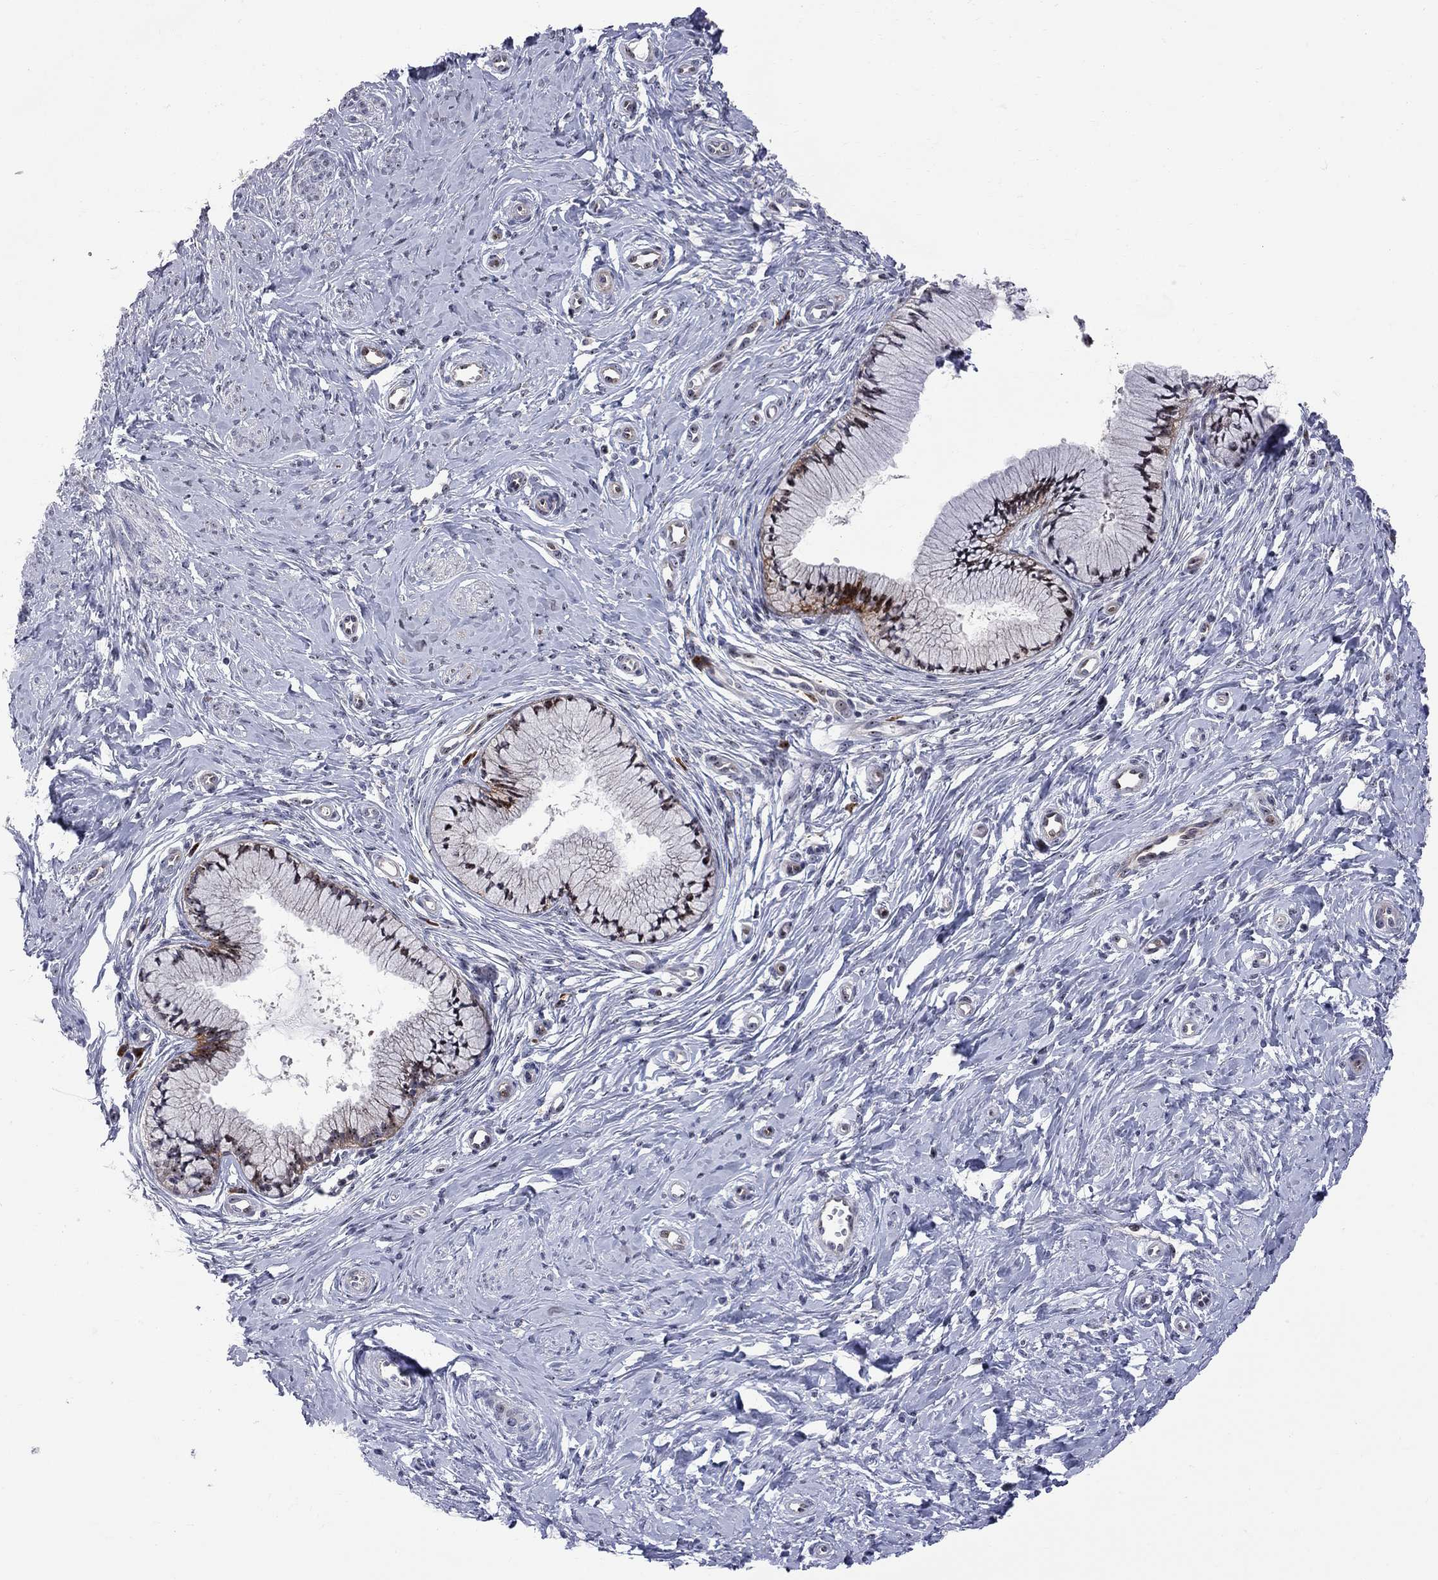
{"staining": {"intensity": "moderate", "quantity": "<25%", "location": "cytoplasmic/membranous"}, "tissue": "cervix", "cell_type": "Glandular cells", "image_type": "normal", "snomed": [{"axis": "morphology", "description": "Normal tissue, NOS"}, {"axis": "topography", "description": "Cervix"}], "caption": "Immunohistochemical staining of unremarkable cervix demonstrates moderate cytoplasmic/membranous protein staining in about <25% of glandular cells. (DAB IHC, brown staining for protein, blue staining for nuclei).", "gene": "DHX33", "patient": {"sex": "female", "age": 37}}